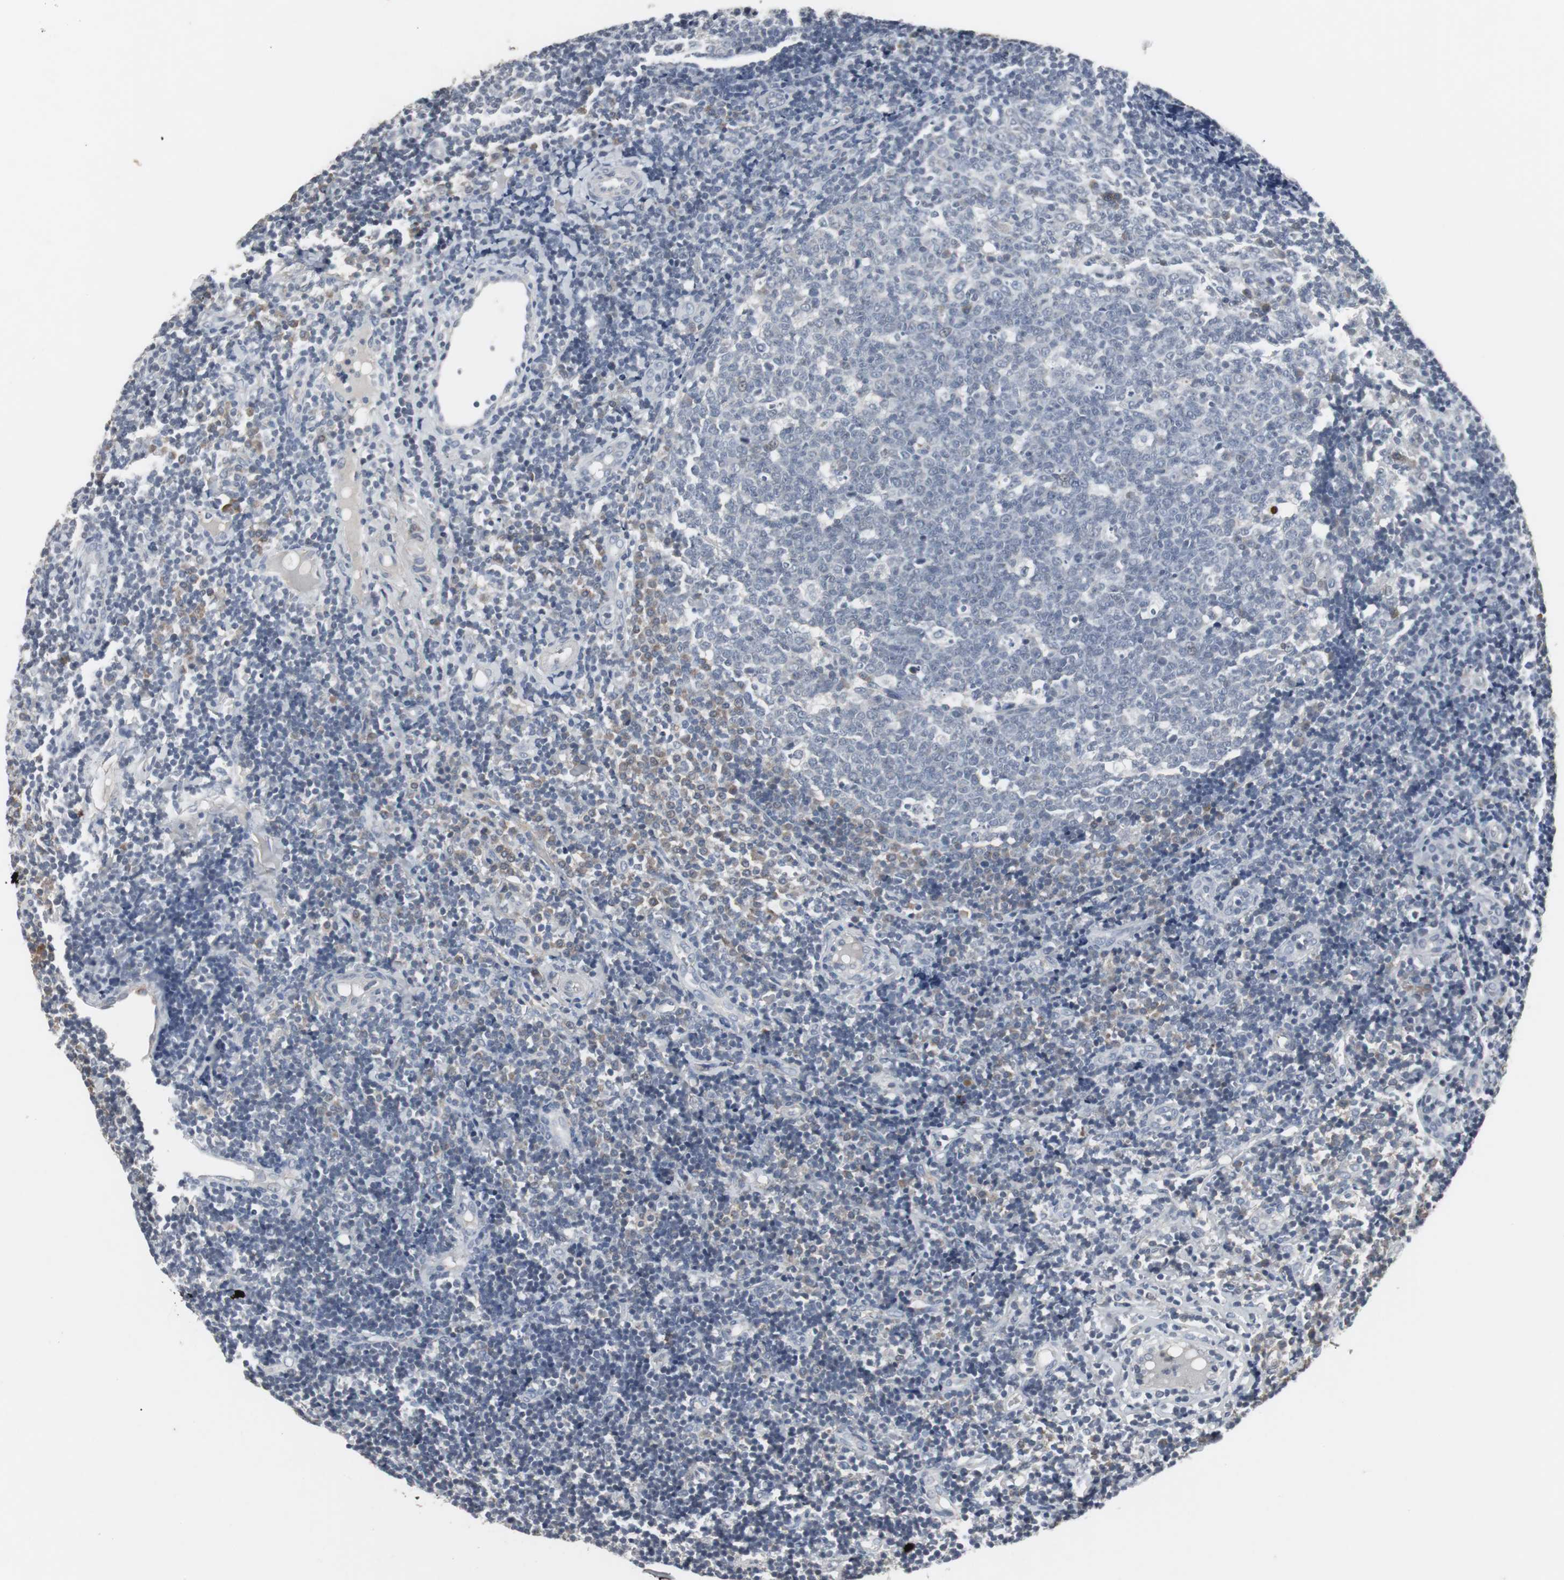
{"staining": {"intensity": "negative", "quantity": "none", "location": "none"}, "tissue": "tonsil", "cell_type": "Germinal center cells", "image_type": "normal", "snomed": [{"axis": "morphology", "description": "Normal tissue, NOS"}, {"axis": "topography", "description": "Tonsil"}], "caption": "DAB (3,3'-diaminobenzidine) immunohistochemical staining of normal human tonsil demonstrates no significant positivity in germinal center cells.", "gene": "ACAA1", "patient": {"sex": "female", "age": 40}}